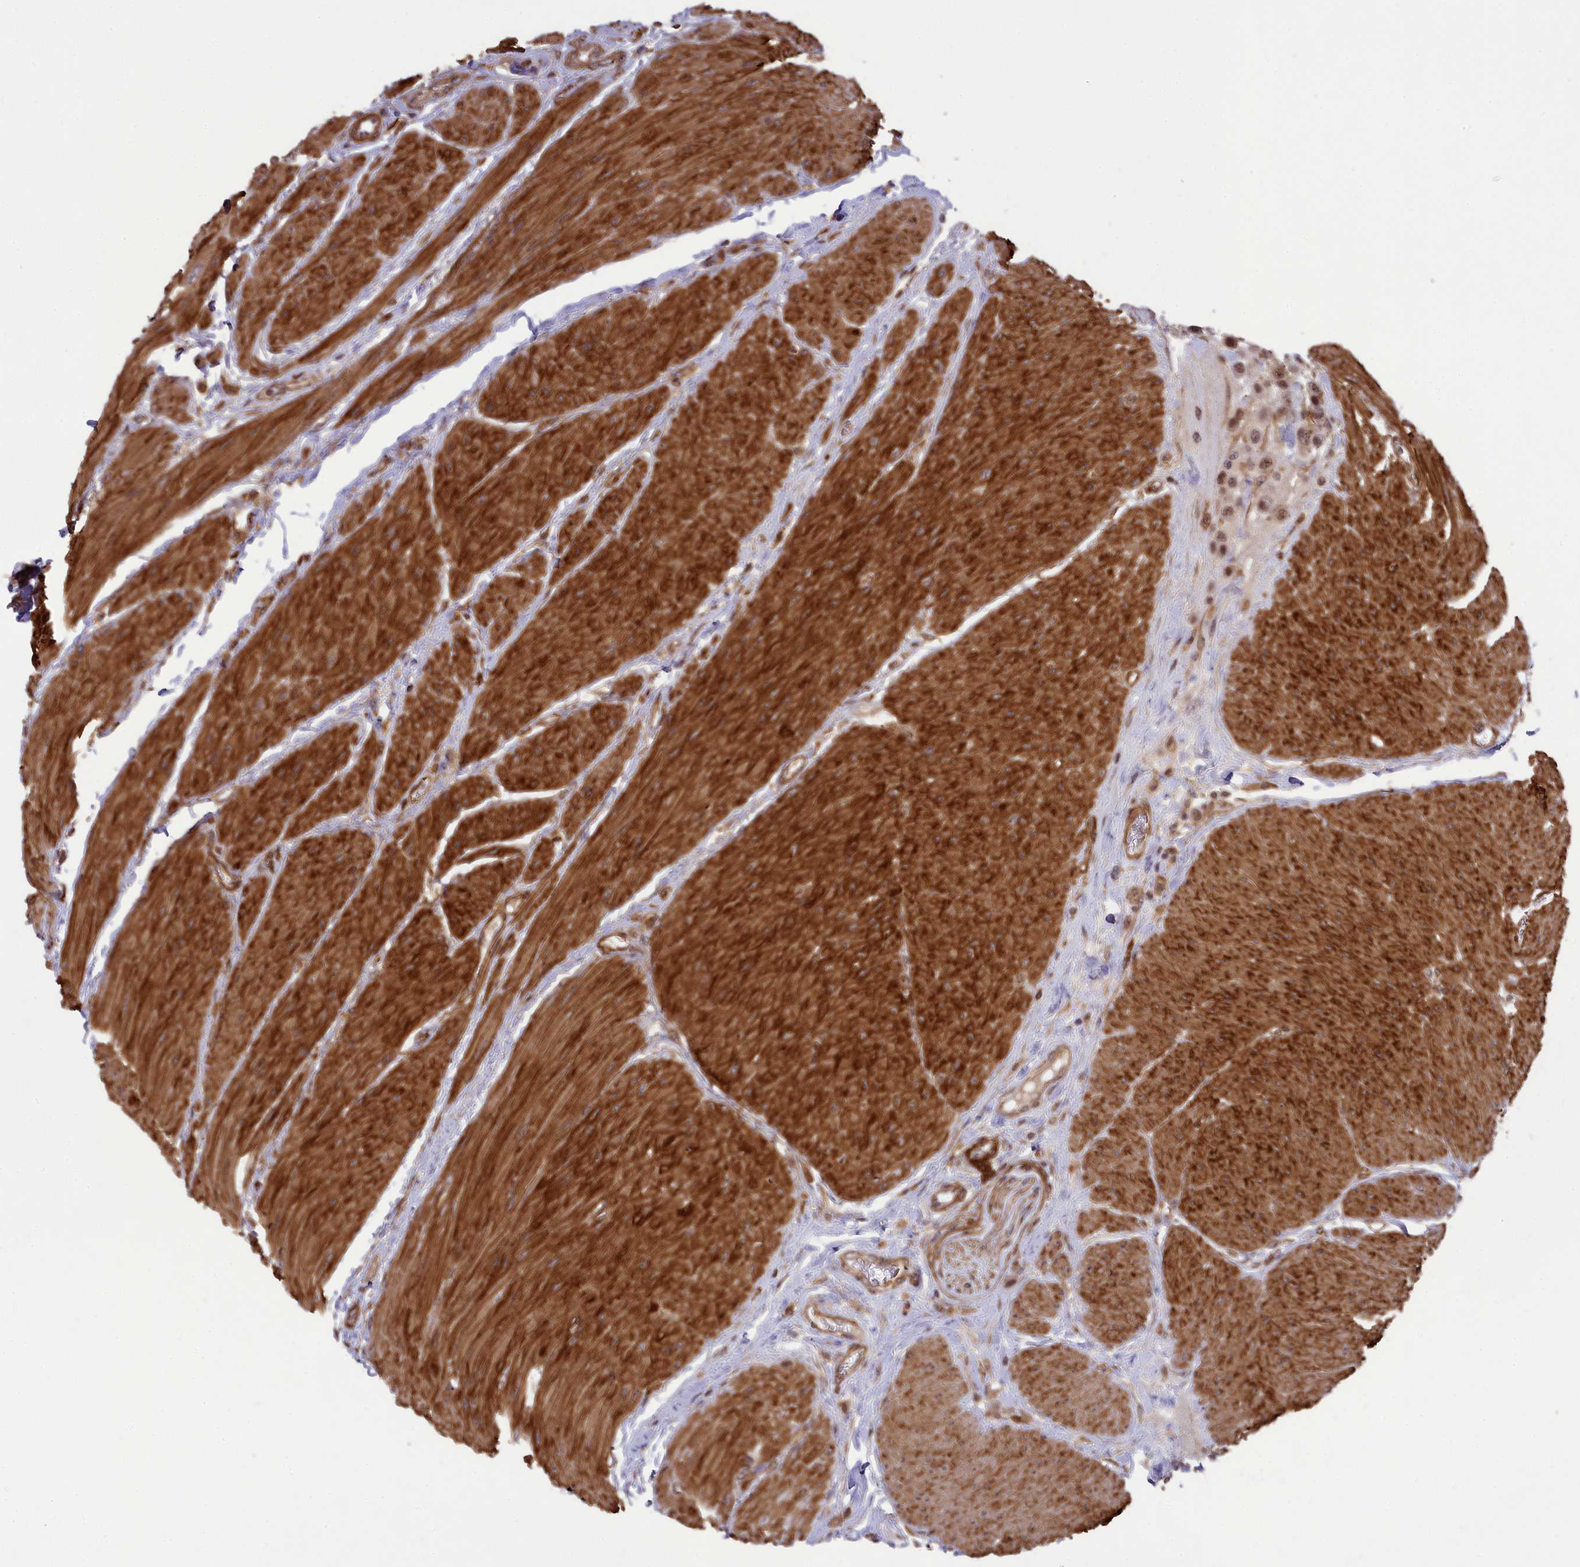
{"staining": {"intensity": "moderate", "quantity": ">75%", "location": "nuclear"}, "tissue": "urothelial cancer", "cell_type": "Tumor cells", "image_type": "cancer", "snomed": [{"axis": "morphology", "description": "Urothelial carcinoma, High grade"}, {"axis": "topography", "description": "Urinary bladder"}], "caption": "High-grade urothelial carcinoma stained with a brown dye reveals moderate nuclear positive staining in about >75% of tumor cells.", "gene": "TNS1", "patient": {"sex": "male", "age": 50}}